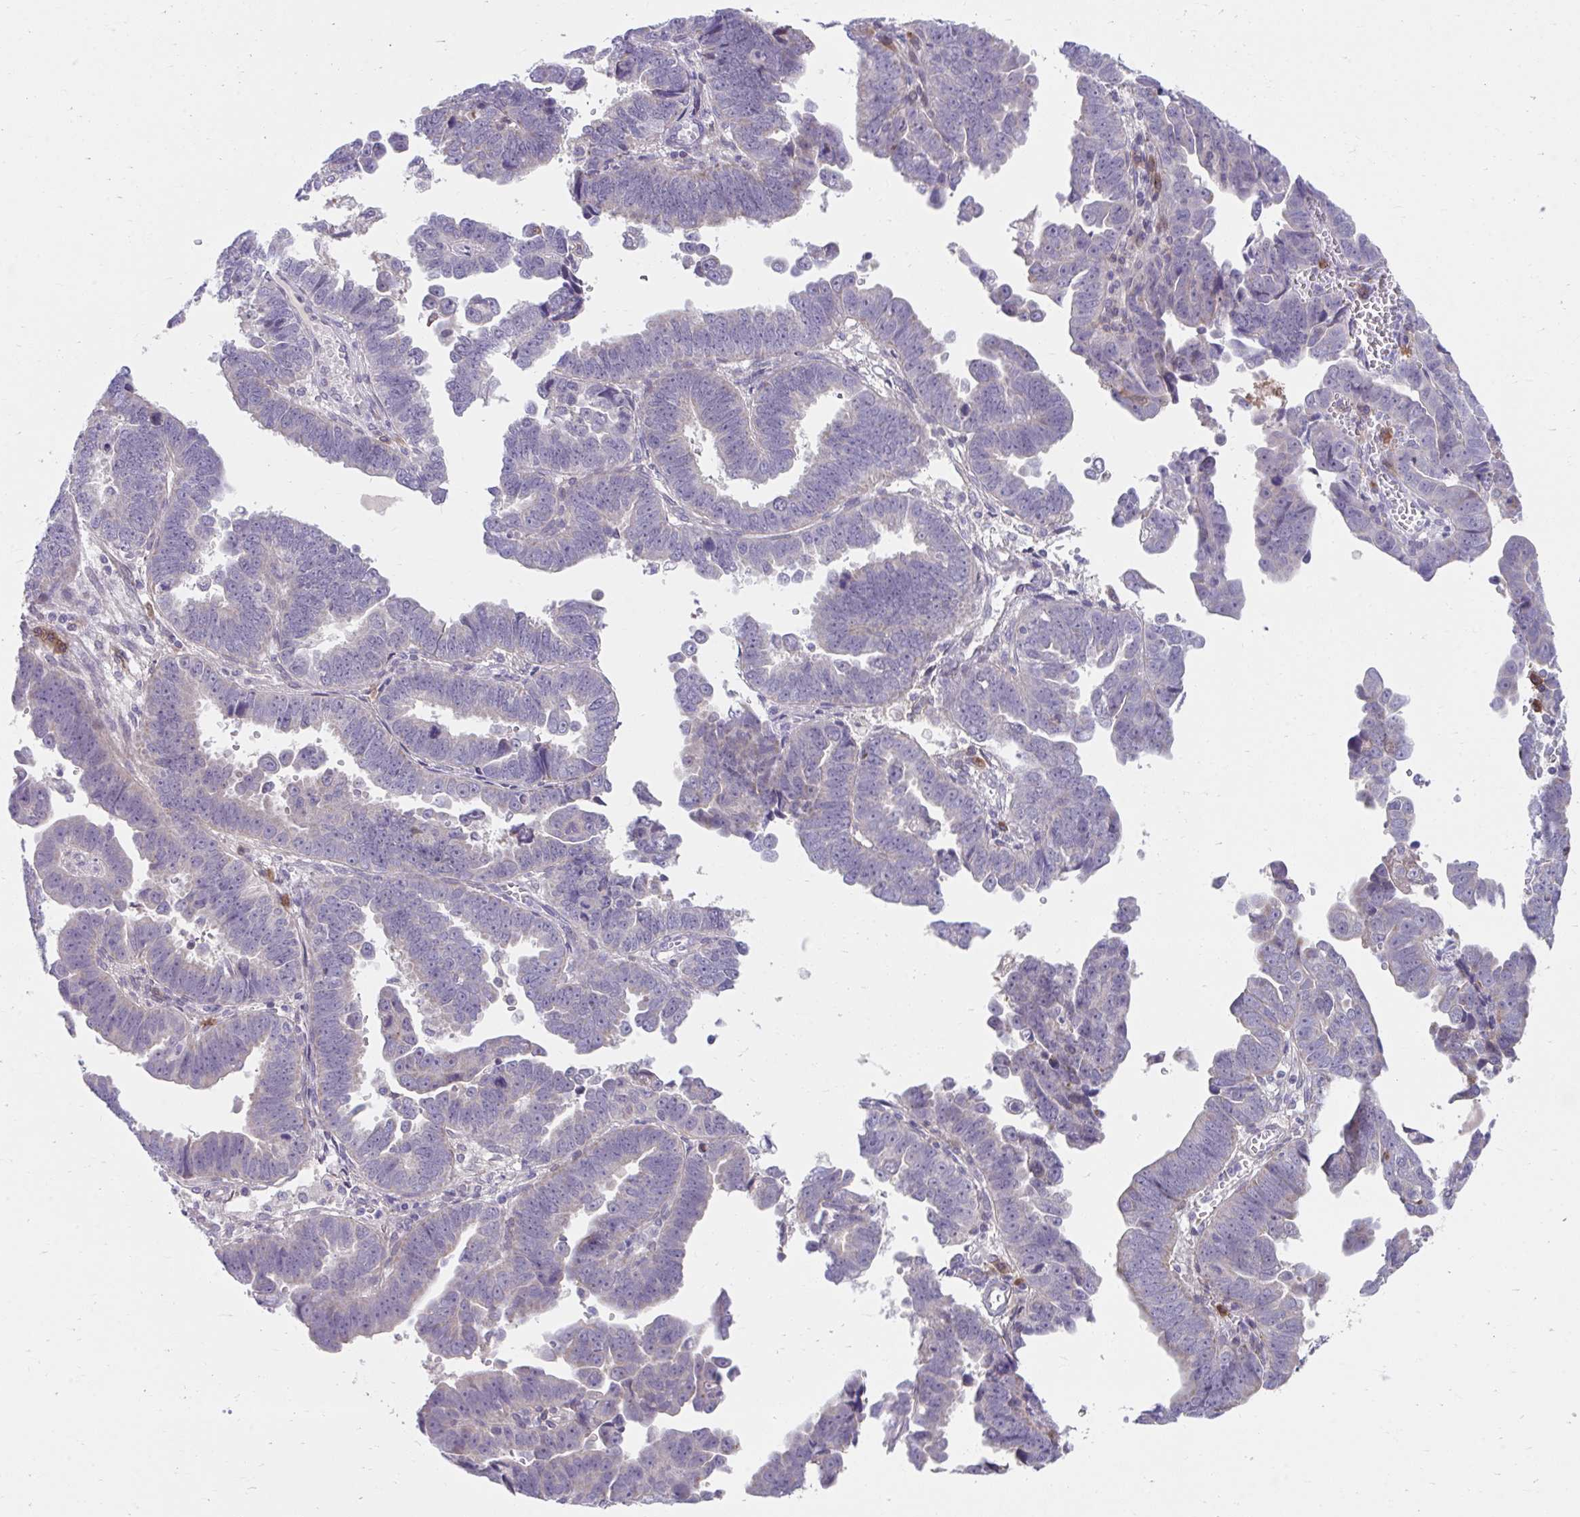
{"staining": {"intensity": "negative", "quantity": "none", "location": "none"}, "tissue": "endometrial cancer", "cell_type": "Tumor cells", "image_type": "cancer", "snomed": [{"axis": "morphology", "description": "Adenocarcinoma, NOS"}, {"axis": "topography", "description": "Endometrium"}], "caption": "This photomicrograph is of adenocarcinoma (endometrial) stained with IHC to label a protein in brown with the nuclei are counter-stained blue. There is no expression in tumor cells.", "gene": "SLAMF7", "patient": {"sex": "female", "age": 75}}